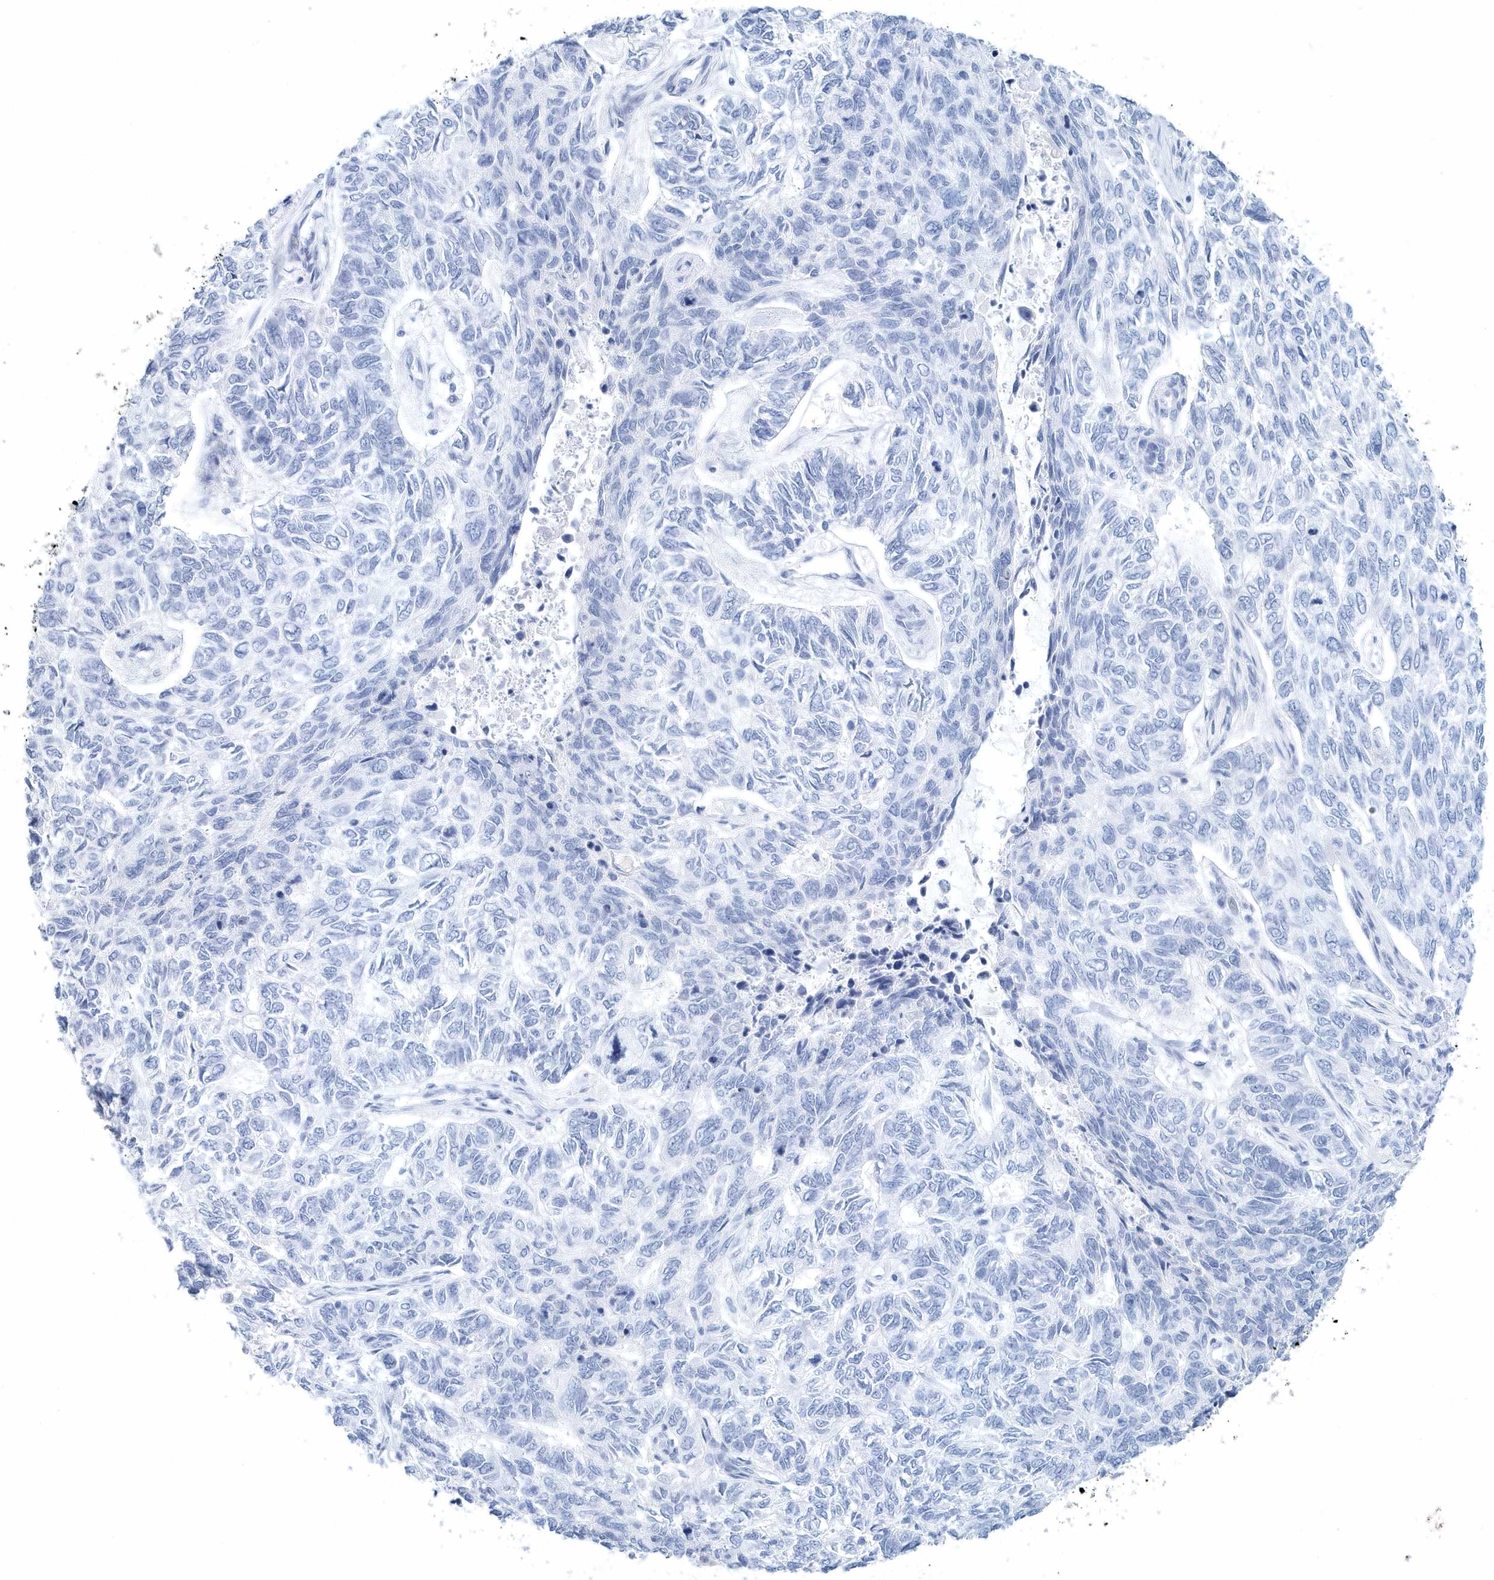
{"staining": {"intensity": "negative", "quantity": "none", "location": "none"}, "tissue": "skin cancer", "cell_type": "Tumor cells", "image_type": "cancer", "snomed": [{"axis": "morphology", "description": "Basal cell carcinoma"}, {"axis": "topography", "description": "Skin"}], "caption": "A histopathology image of human skin cancer (basal cell carcinoma) is negative for staining in tumor cells.", "gene": "PTPRO", "patient": {"sex": "female", "age": 65}}